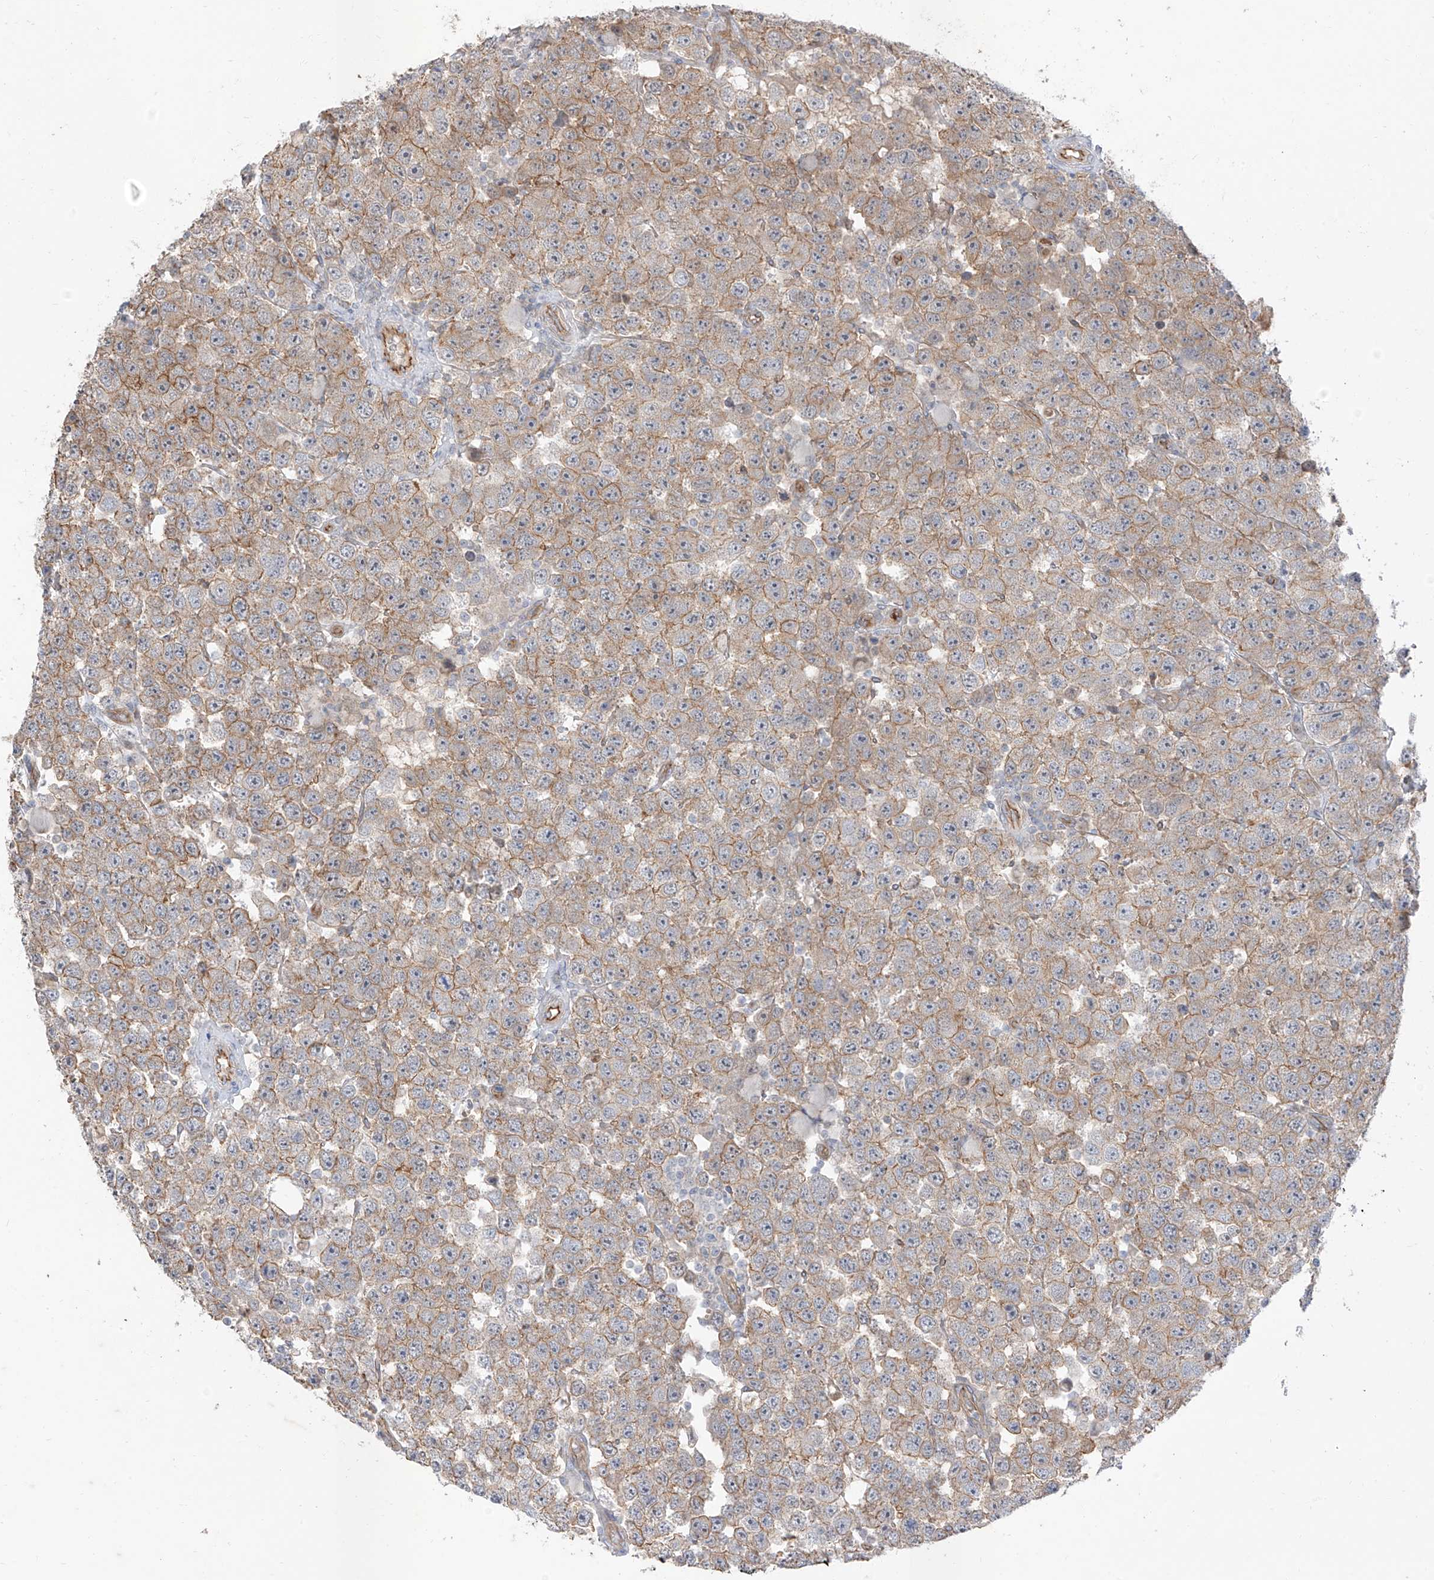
{"staining": {"intensity": "moderate", "quantity": "25%-75%", "location": "cytoplasmic/membranous"}, "tissue": "testis cancer", "cell_type": "Tumor cells", "image_type": "cancer", "snomed": [{"axis": "morphology", "description": "Seminoma, NOS"}, {"axis": "topography", "description": "Testis"}], "caption": "Seminoma (testis) tissue exhibits moderate cytoplasmic/membranous positivity in about 25%-75% of tumor cells, visualized by immunohistochemistry.", "gene": "EPHX4", "patient": {"sex": "male", "age": 28}}